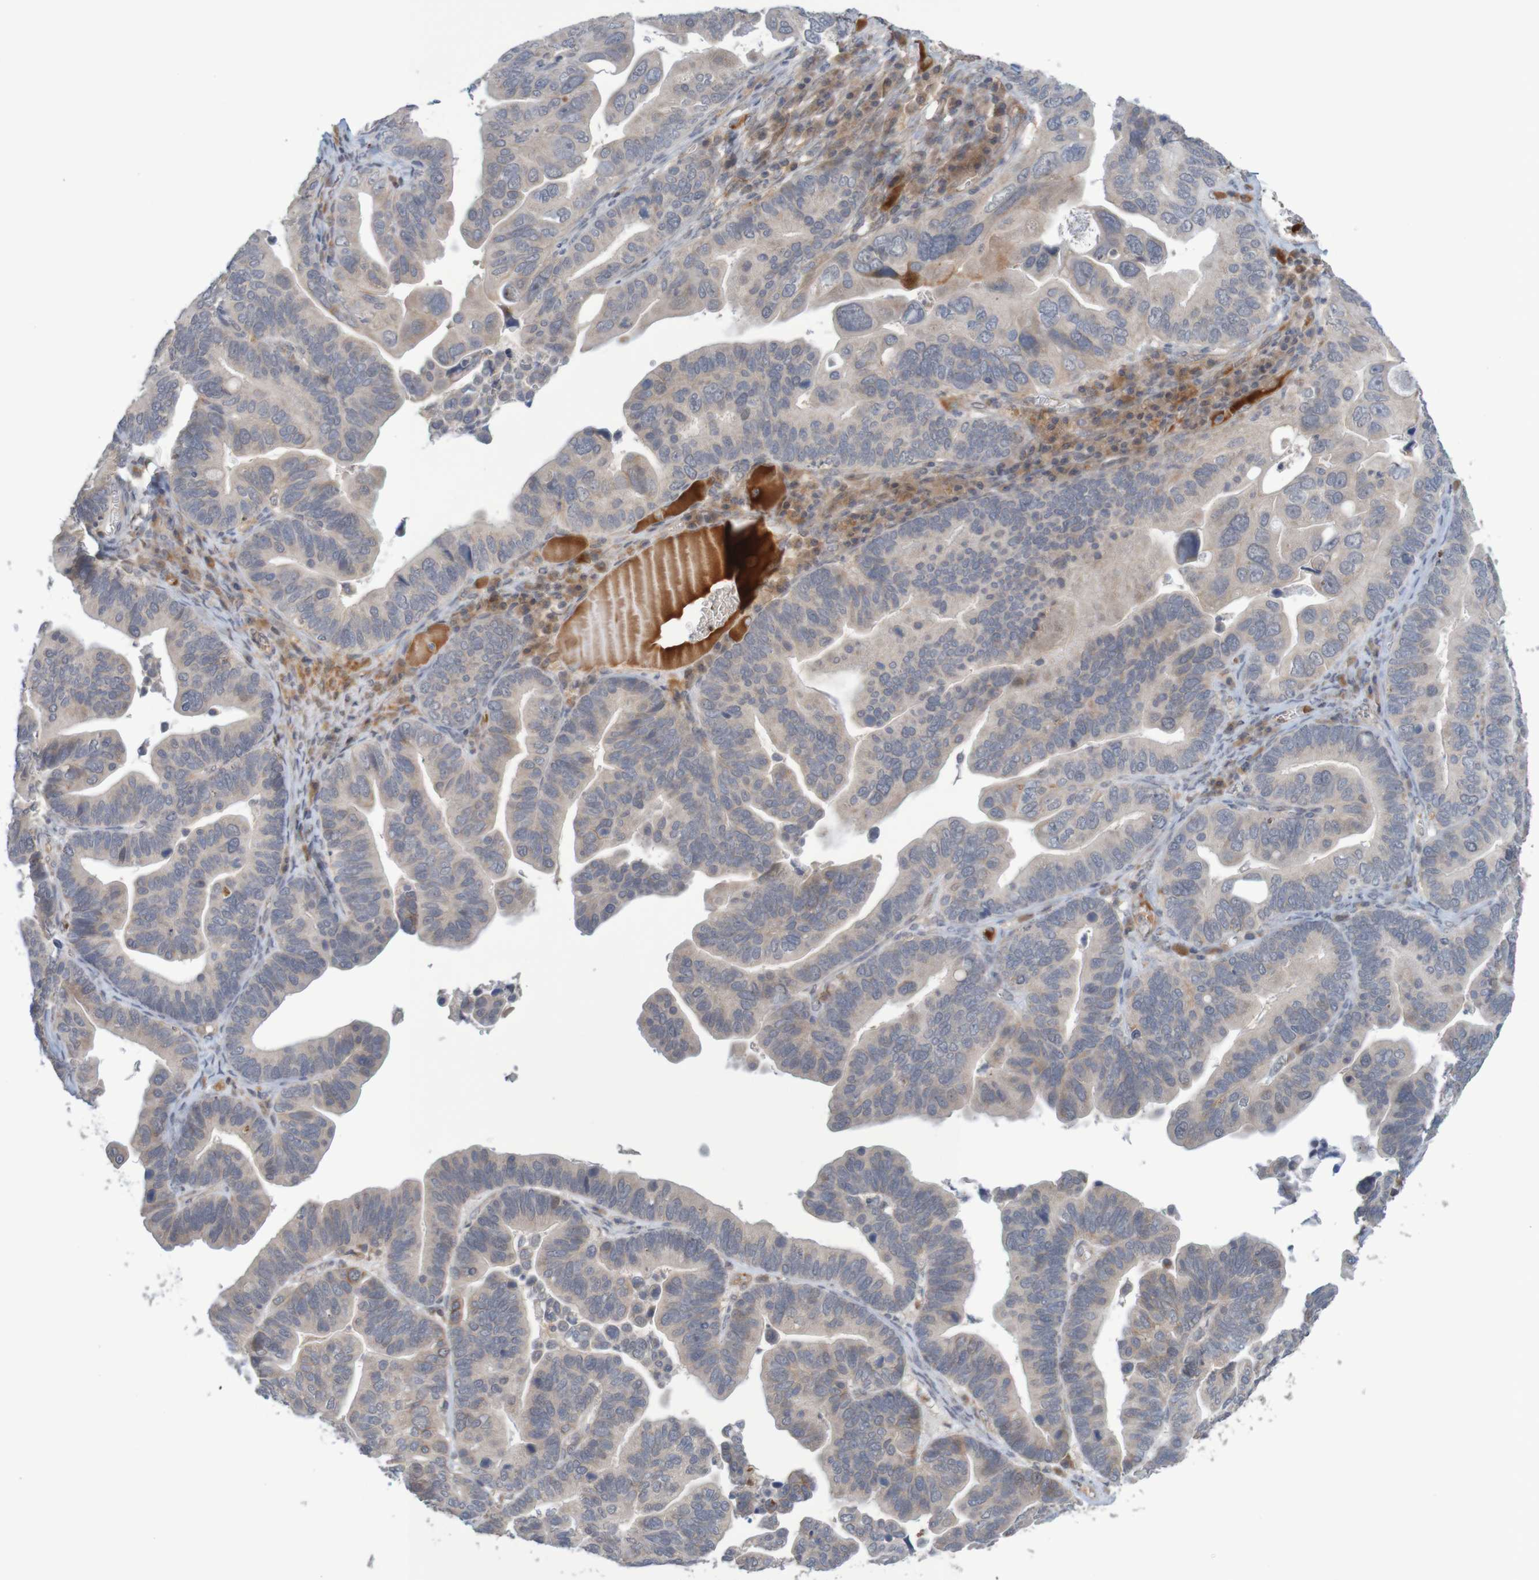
{"staining": {"intensity": "negative", "quantity": "none", "location": "none"}, "tissue": "ovarian cancer", "cell_type": "Tumor cells", "image_type": "cancer", "snomed": [{"axis": "morphology", "description": "Cystadenocarcinoma, serous, NOS"}, {"axis": "topography", "description": "Ovary"}], "caption": "The micrograph exhibits no significant expression in tumor cells of ovarian serous cystadenocarcinoma.", "gene": "ANKK1", "patient": {"sex": "female", "age": 56}}